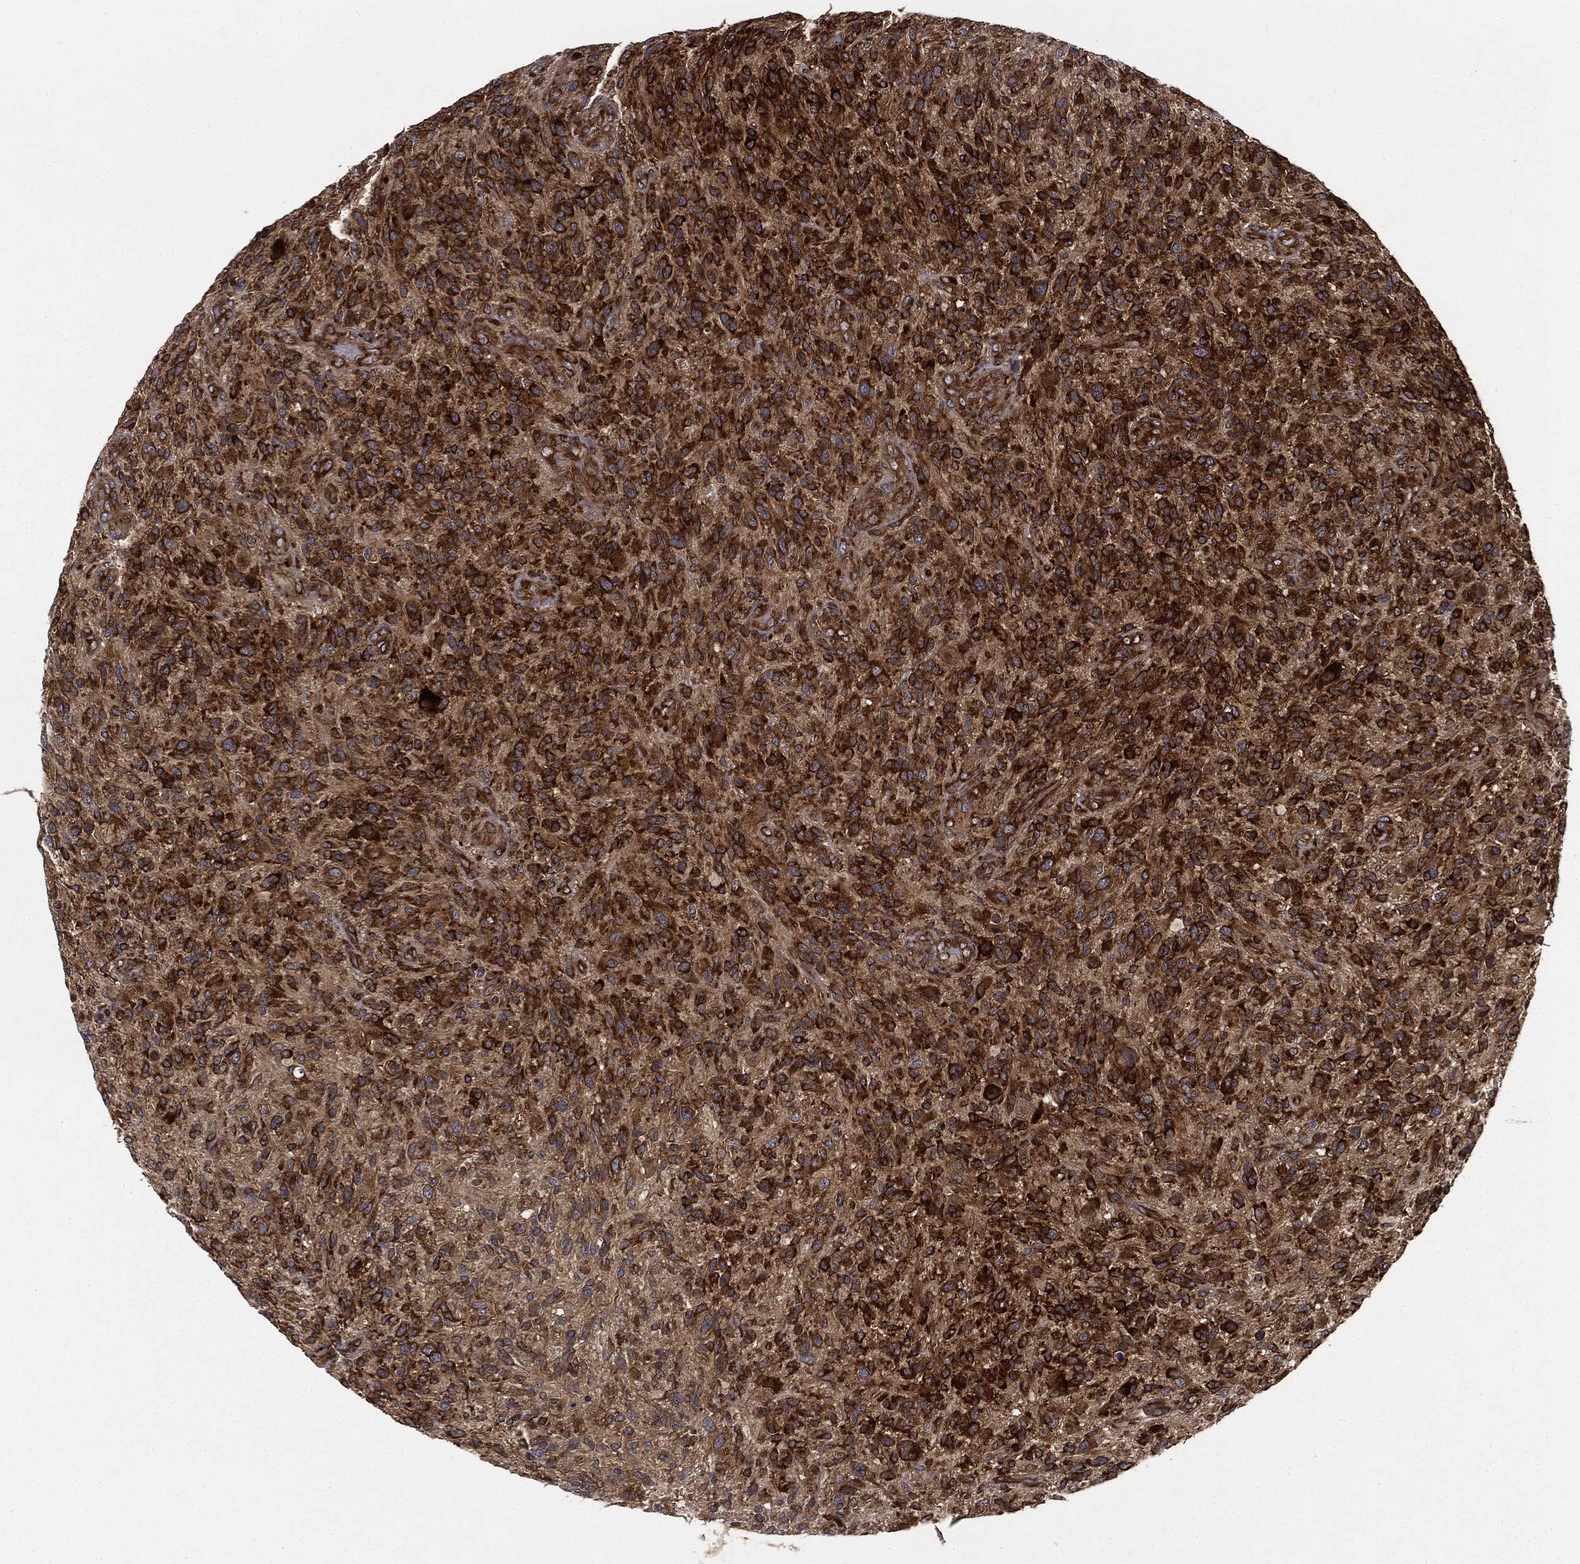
{"staining": {"intensity": "strong", "quantity": ">75%", "location": "cytoplasmic/membranous"}, "tissue": "glioma", "cell_type": "Tumor cells", "image_type": "cancer", "snomed": [{"axis": "morphology", "description": "Glioma, malignant, High grade"}, {"axis": "topography", "description": "Brain"}], "caption": "The immunohistochemical stain highlights strong cytoplasmic/membranous expression in tumor cells of glioma tissue.", "gene": "EIF2AK2", "patient": {"sex": "male", "age": 47}}